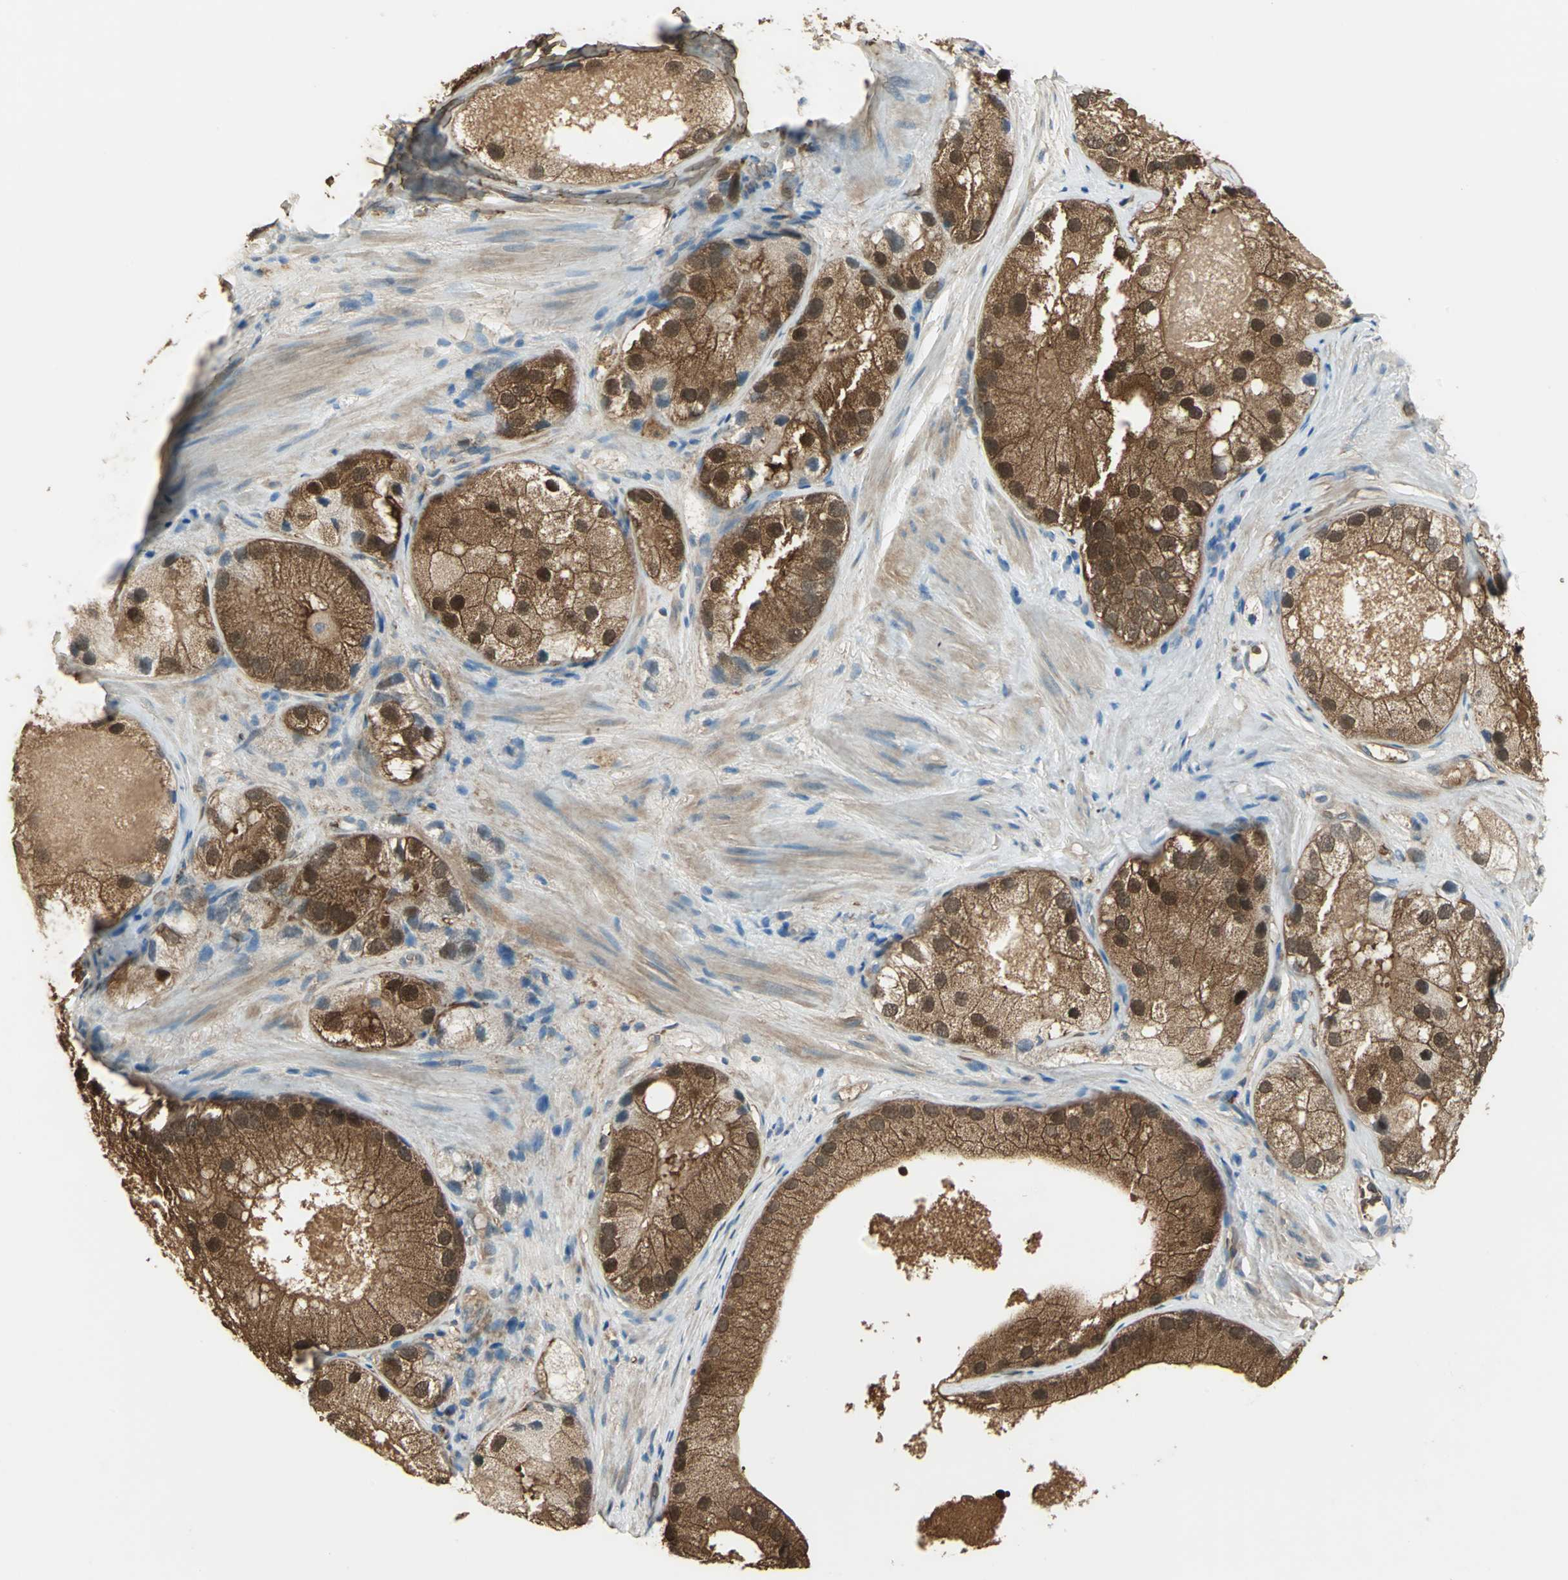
{"staining": {"intensity": "strong", "quantity": ">75%", "location": "cytoplasmic/membranous,nuclear"}, "tissue": "prostate cancer", "cell_type": "Tumor cells", "image_type": "cancer", "snomed": [{"axis": "morphology", "description": "Adenocarcinoma, Low grade"}, {"axis": "topography", "description": "Prostate"}], "caption": "Low-grade adenocarcinoma (prostate) stained for a protein (brown) shows strong cytoplasmic/membranous and nuclear positive staining in approximately >75% of tumor cells.", "gene": "DDAH1", "patient": {"sex": "male", "age": 69}}